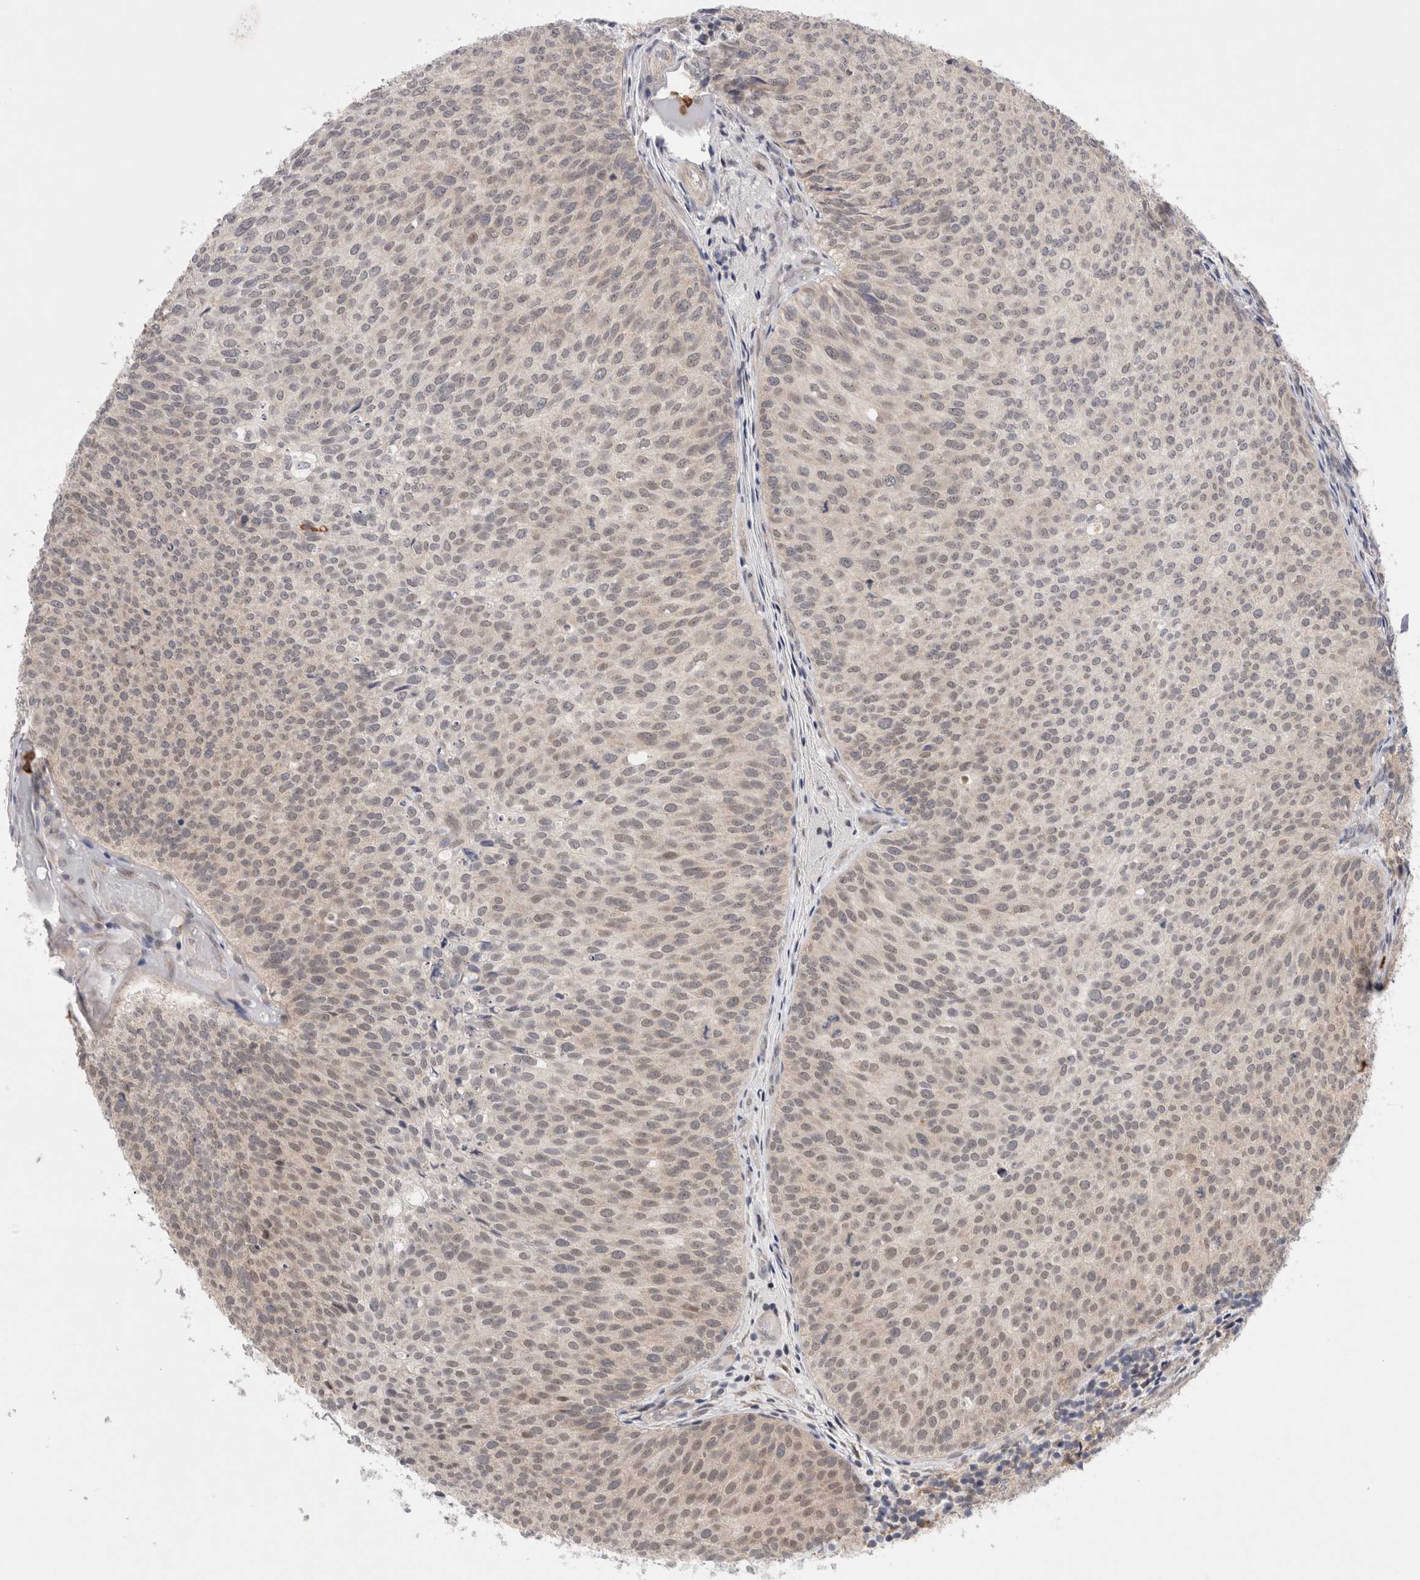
{"staining": {"intensity": "weak", "quantity": "<25%", "location": "nuclear"}, "tissue": "urothelial cancer", "cell_type": "Tumor cells", "image_type": "cancer", "snomed": [{"axis": "morphology", "description": "Urothelial carcinoma, Low grade"}, {"axis": "topography", "description": "Urinary bladder"}], "caption": "A micrograph of urothelial cancer stained for a protein displays no brown staining in tumor cells.", "gene": "GSDMB", "patient": {"sex": "male", "age": 86}}